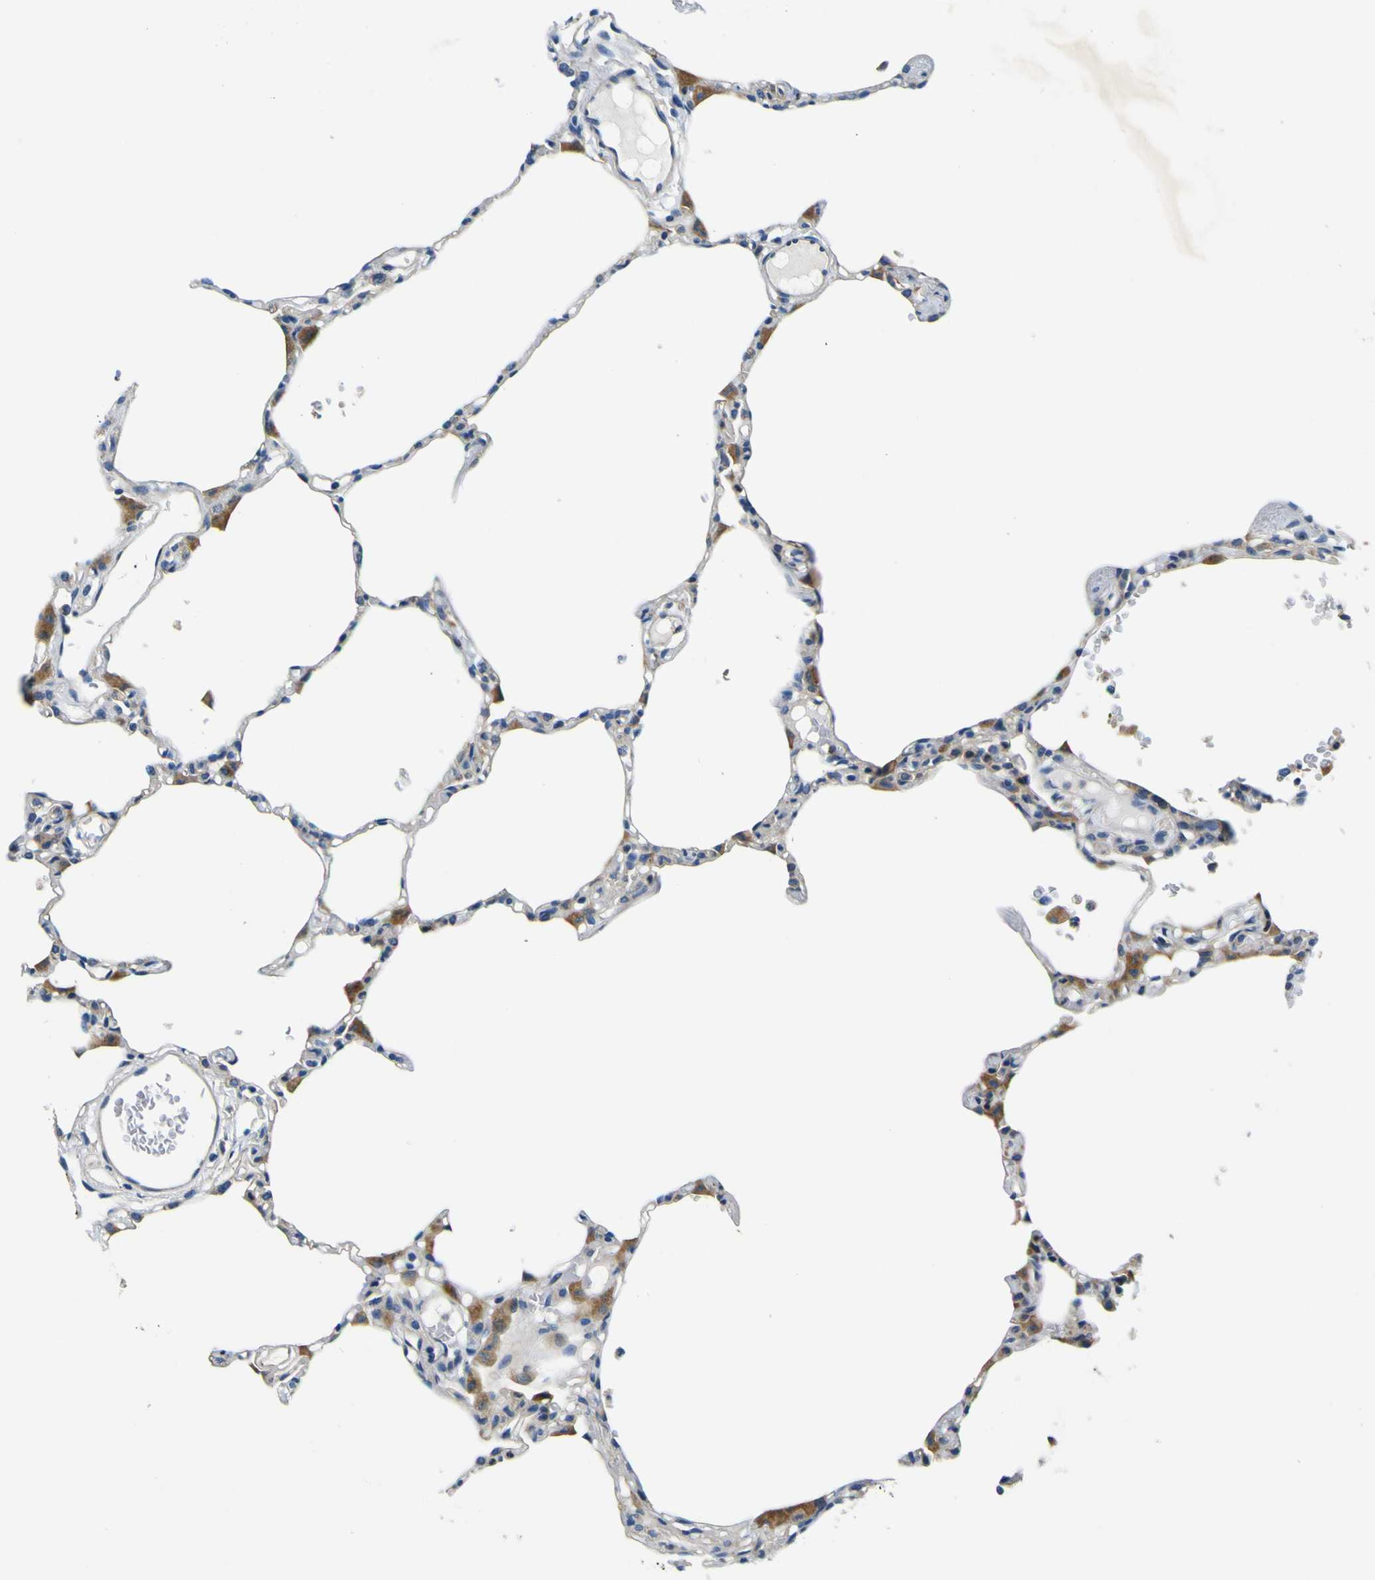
{"staining": {"intensity": "moderate", "quantity": "<25%", "location": "cytoplasmic/membranous"}, "tissue": "lung", "cell_type": "Alveolar cells", "image_type": "normal", "snomed": [{"axis": "morphology", "description": "Normal tissue, NOS"}, {"axis": "topography", "description": "Lung"}], "caption": "High-power microscopy captured an IHC histopathology image of normal lung, revealing moderate cytoplasmic/membranous positivity in about <25% of alveolar cells.", "gene": "CLSTN1", "patient": {"sex": "female", "age": 49}}